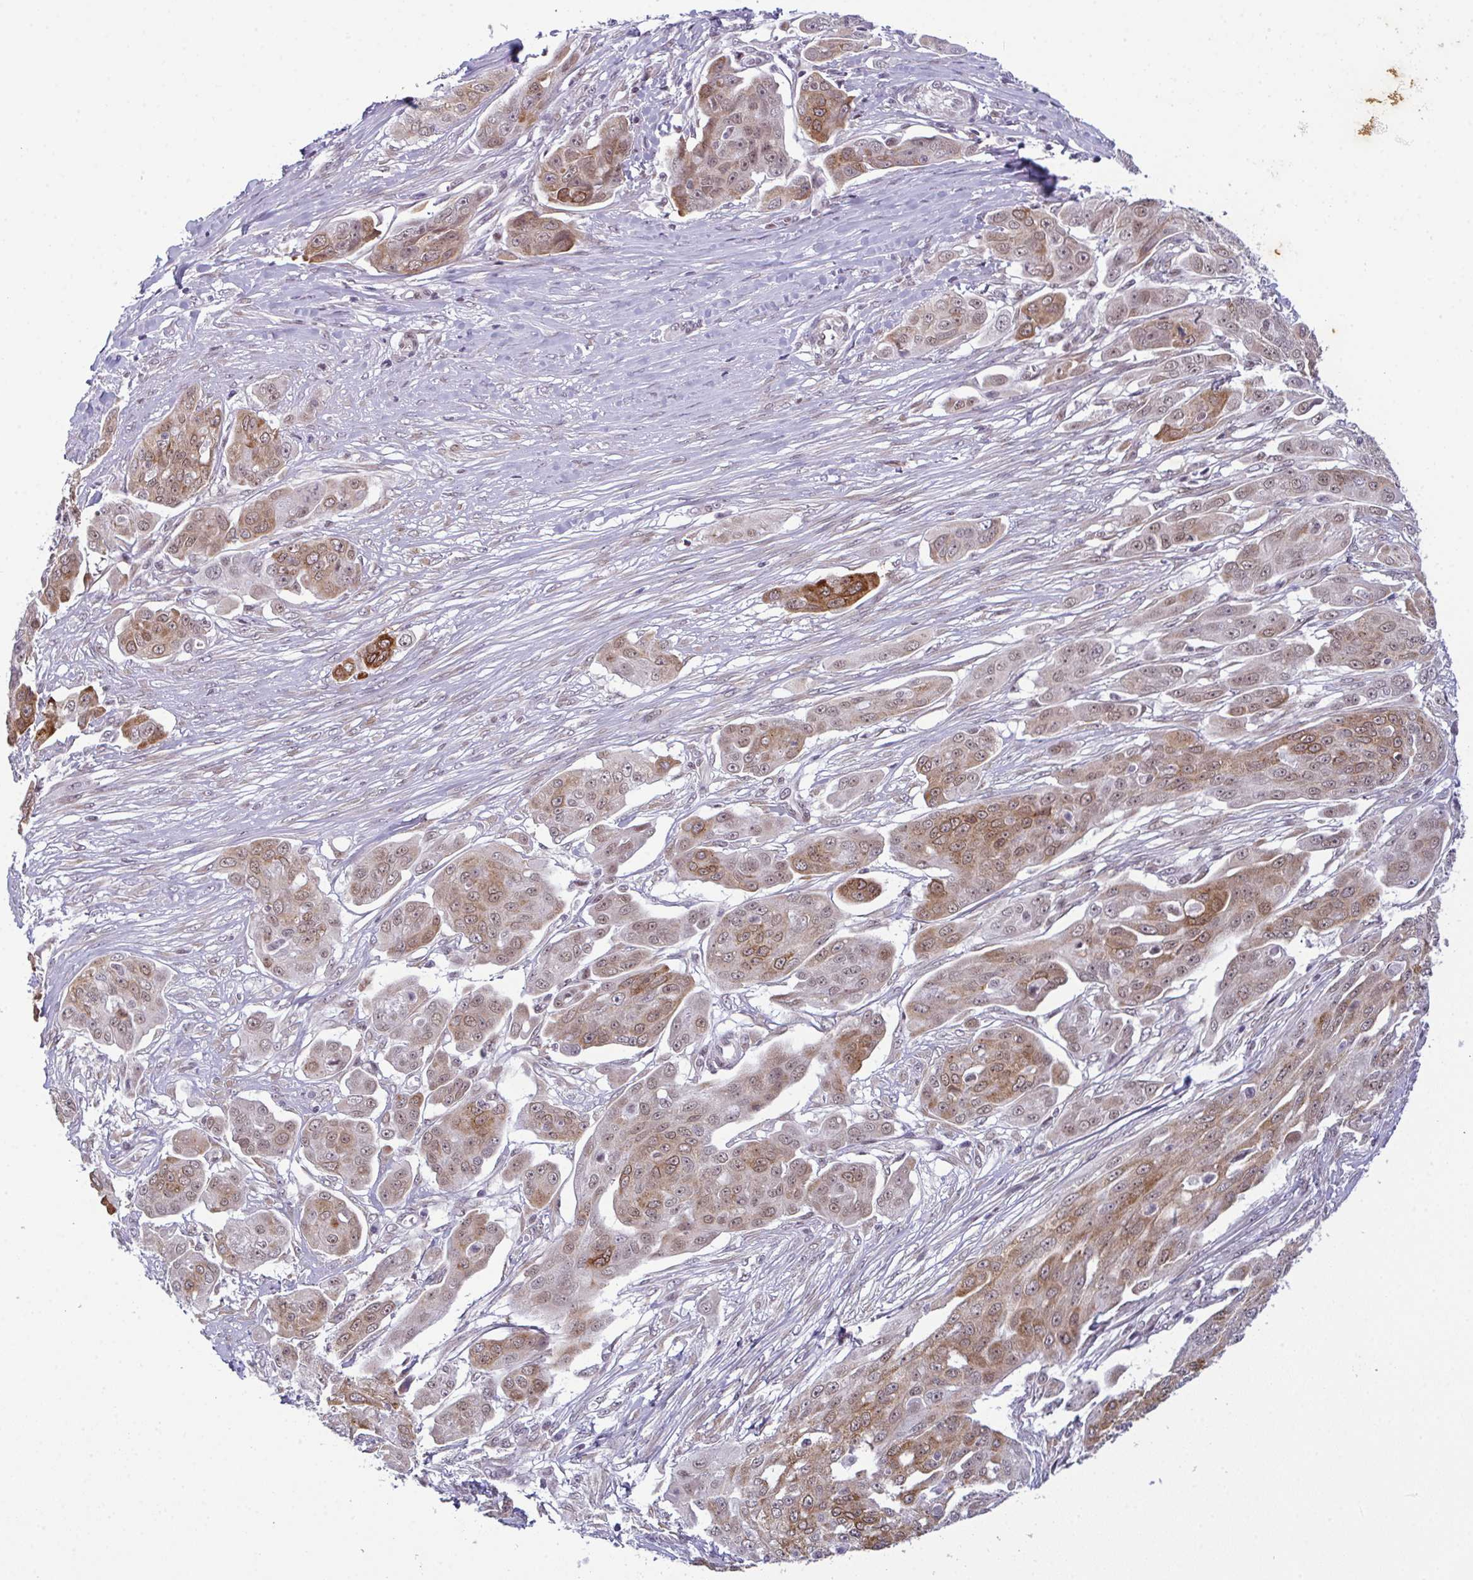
{"staining": {"intensity": "moderate", "quantity": ">75%", "location": "cytoplasmic/membranous,nuclear"}, "tissue": "ovarian cancer", "cell_type": "Tumor cells", "image_type": "cancer", "snomed": [{"axis": "morphology", "description": "Carcinoma, endometroid"}, {"axis": "topography", "description": "Ovary"}], "caption": "Protein staining displays moderate cytoplasmic/membranous and nuclear staining in approximately >75% of tumor cells in ovarian endometroid carcinoma.", "gene": "RBM7", "patient": {"sex": "female", "age": 70}}